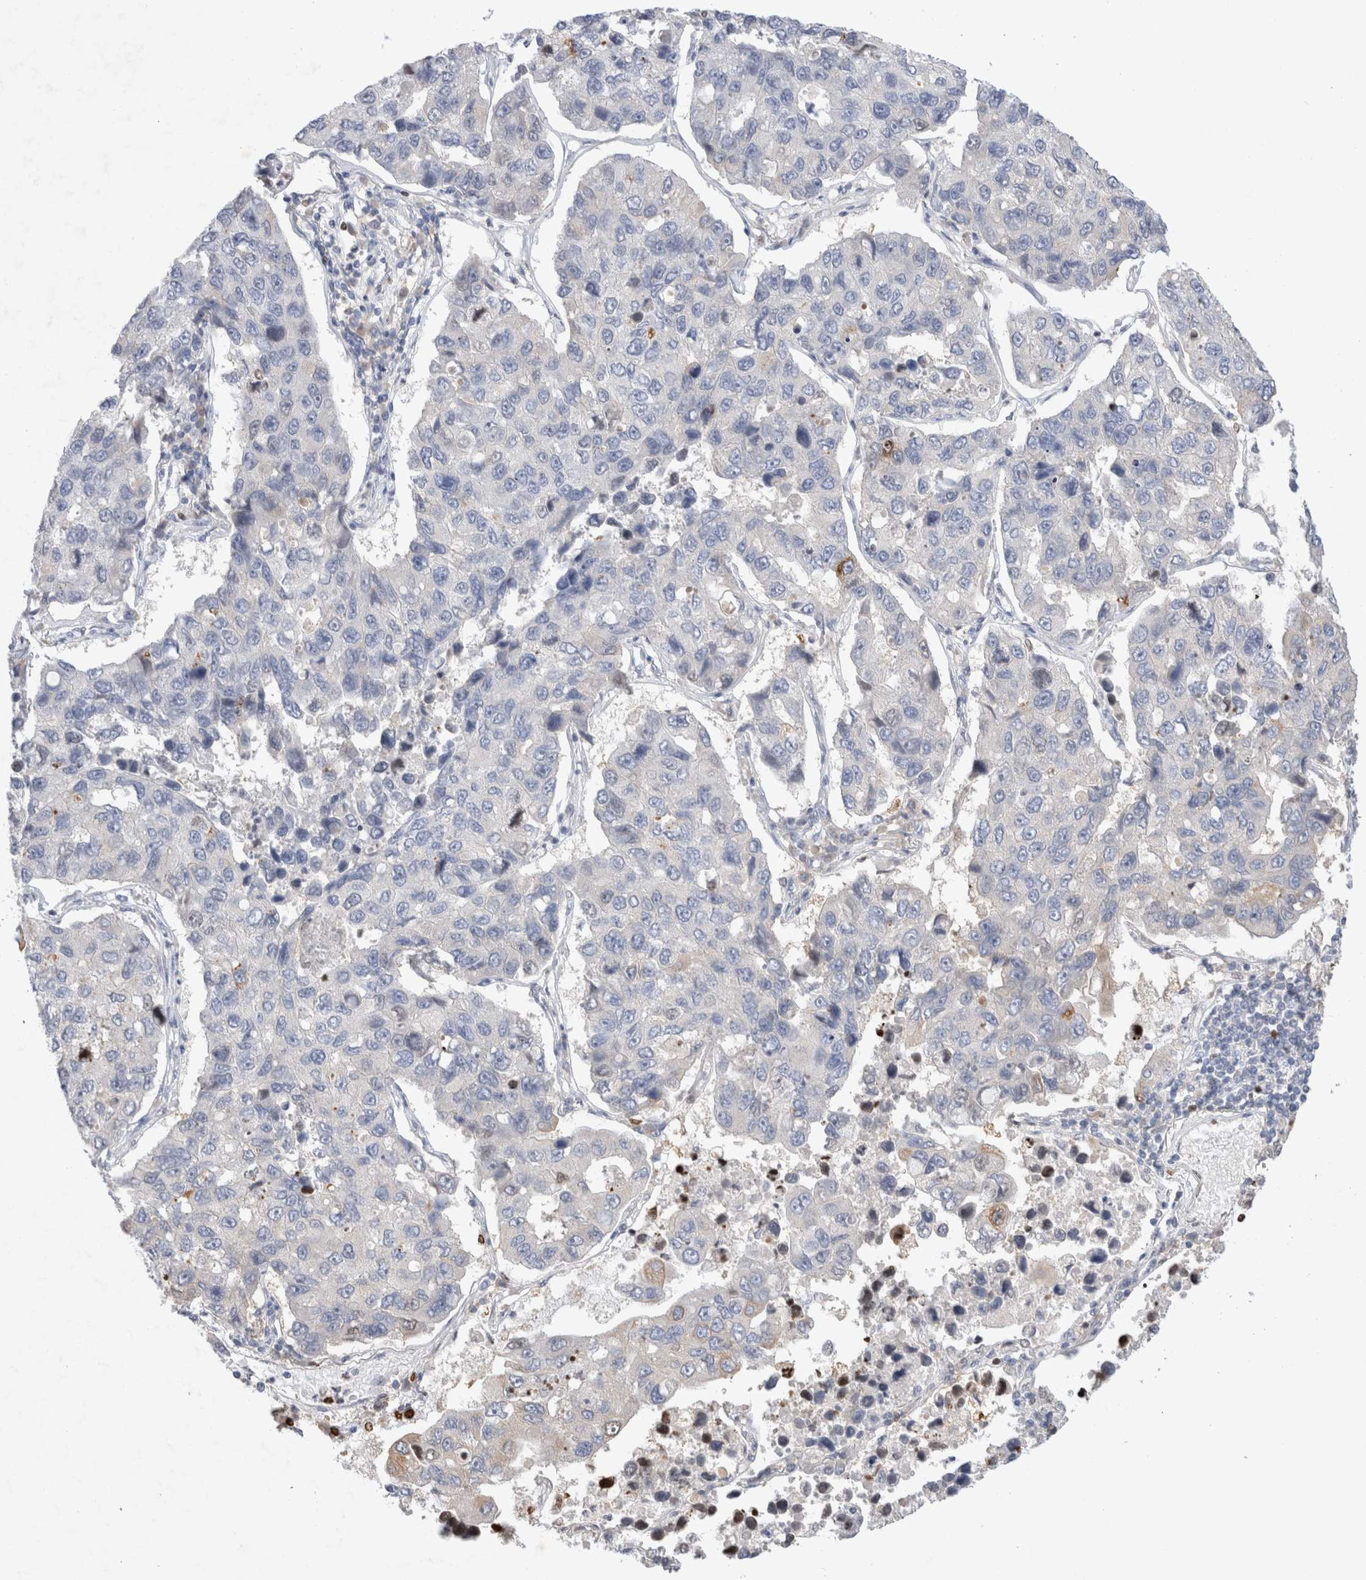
{"staining": {"intensity": "negative", "quantity": "none", "location": "none"}, "tissue": "lung cancer", "cell_type": "Tumor cells", "image_type": "cancer", "snomed": [{"axis": "morphology", "description": "Adenocarcinoma, NOS"}, {"axis": "topography", "description": "Lung"}], "caption": "The IHC image has no significant staining in tumor cells of lung cancer tissue. The staining is performed using DAB (3,3'-diaminobenzidine) brown chromogen with nuclei counter-stained in using hematoxylin.", "gene": "GAS1", "patient": {"sex": "male", "age": 64}}